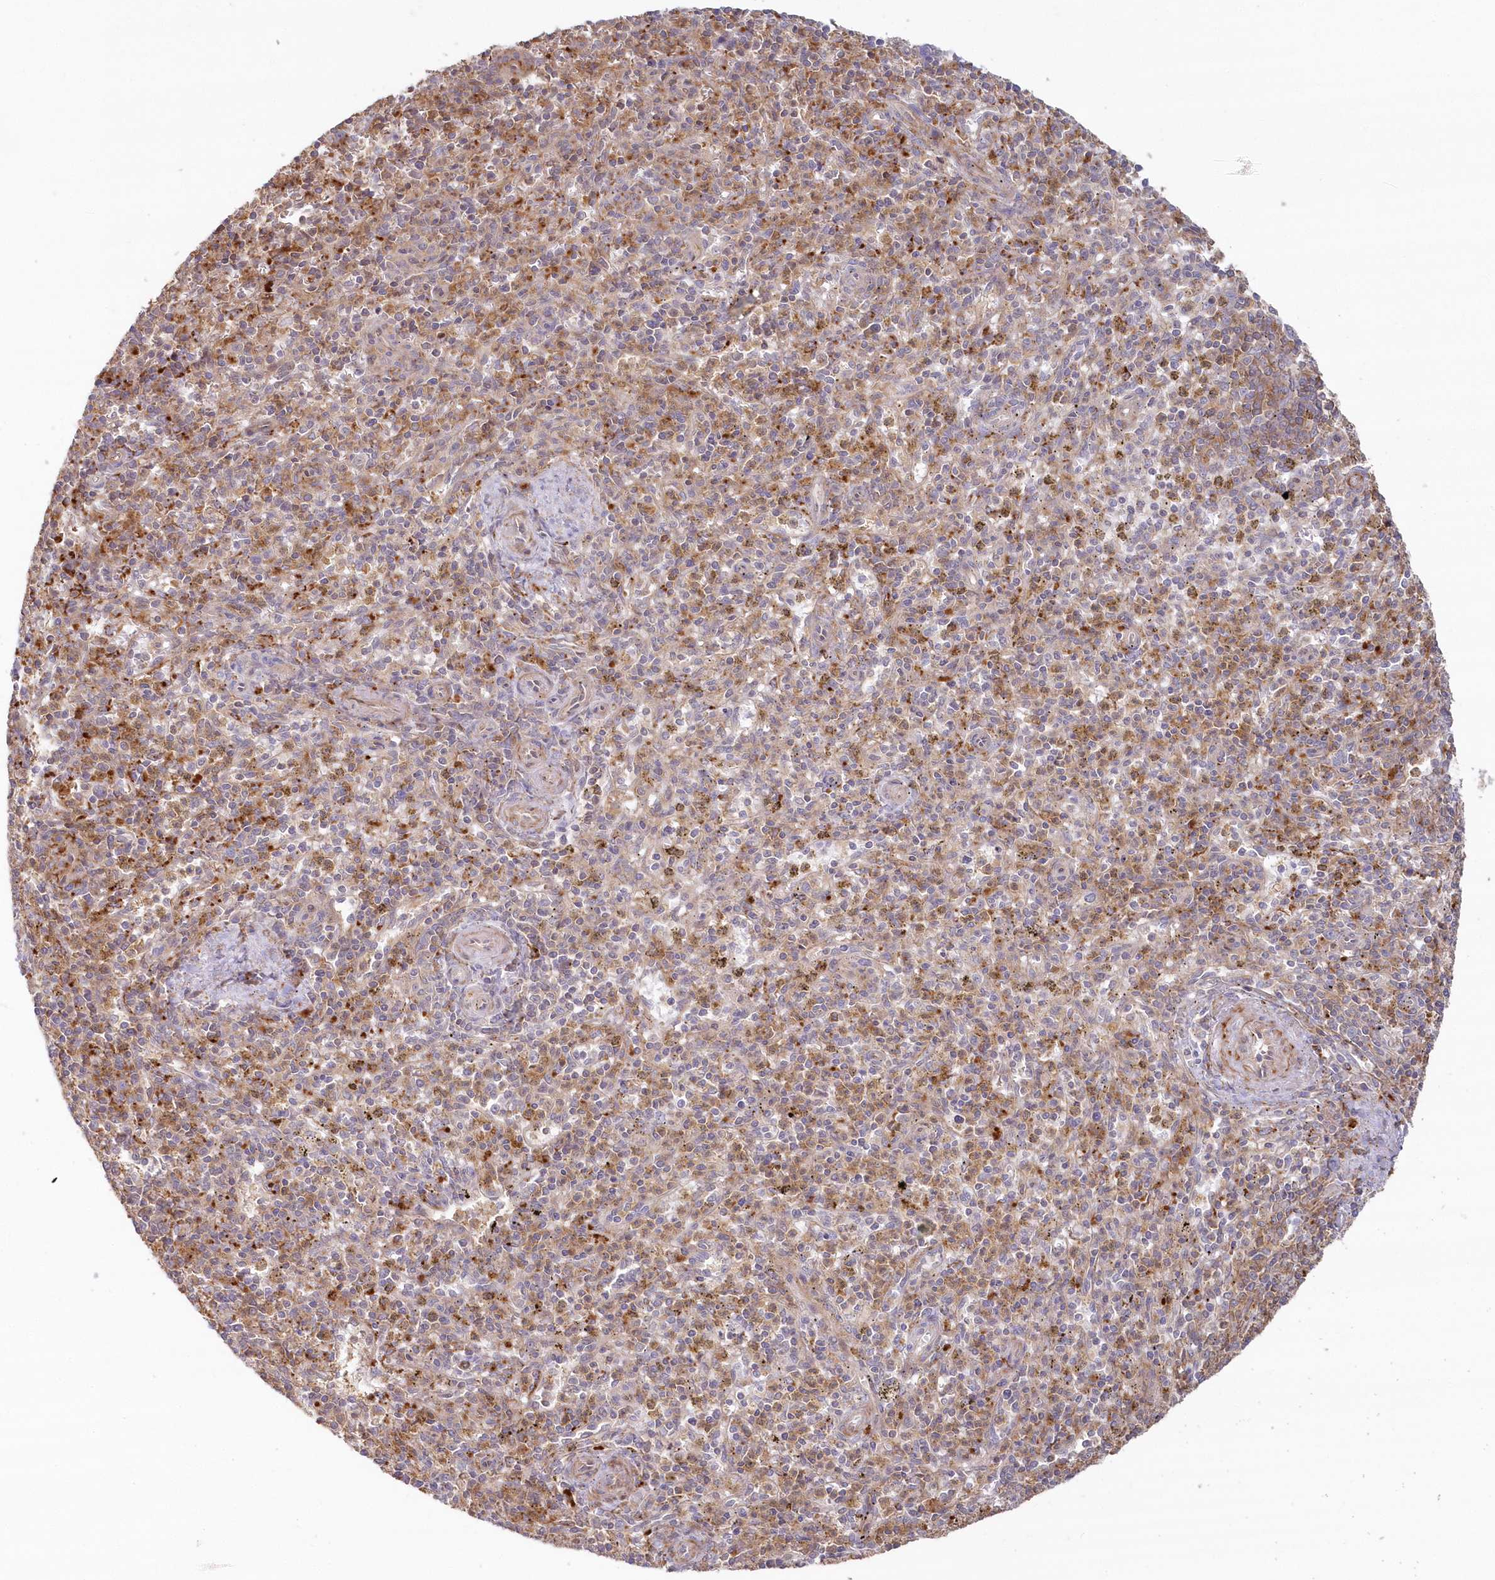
{"staining": {"intensity": "moderate", "quantity": "<25%", "location": "cytoplasmic/membranous"}, "tissue": "spleen", "cell_type": "Cells in red pulp", "image_type": "normal", "snomed": [{"axis": "morphology", "description": "Normal tissue, NOS"}, {"axis": "topography", "description": "Spleen"}], "caption": "Immunohistochemical staining of normal spleen exhibits moderate cytoplasmic/membranous protein positivity in approximately <25% of cells in red pulp.", "gene": "GBE1", "patient": {"sex": "male", "age": 72}}